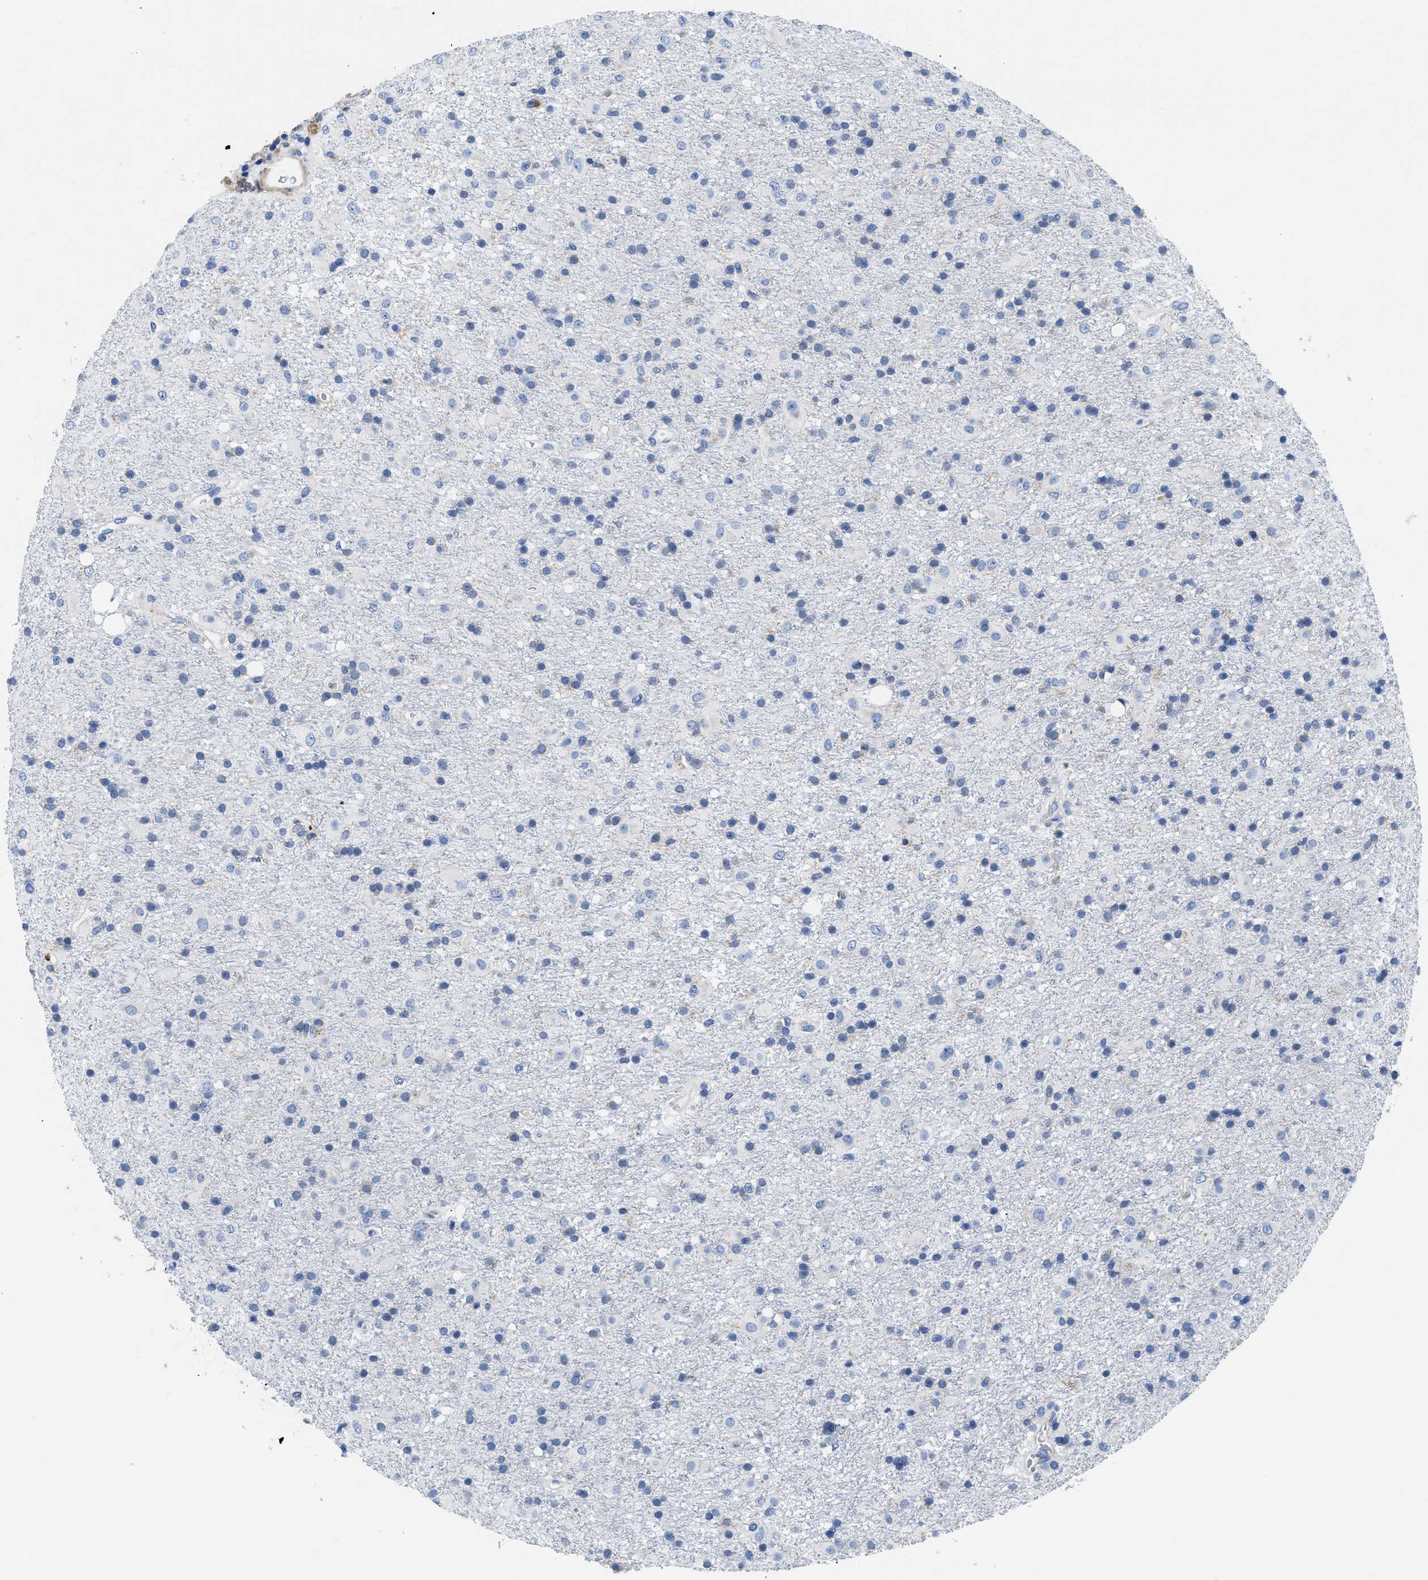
{"staining": {"intensity": "negative", "quantity": "none", "location": "none"}, "tissue": "glioma", "cell_type": "Tumor cells", "image_type": "cancer", "snomed": [{"axis": "morphology", "description": "Glioma, malignant, Low grade"}, {"axis": "topography", "description": "Brain"}], "caption": "Image shows no protein expression in tumor cells of glioma tissue.", "gene": "HLA-DPA1", "patient": {"sex": "male", "age": 65}}